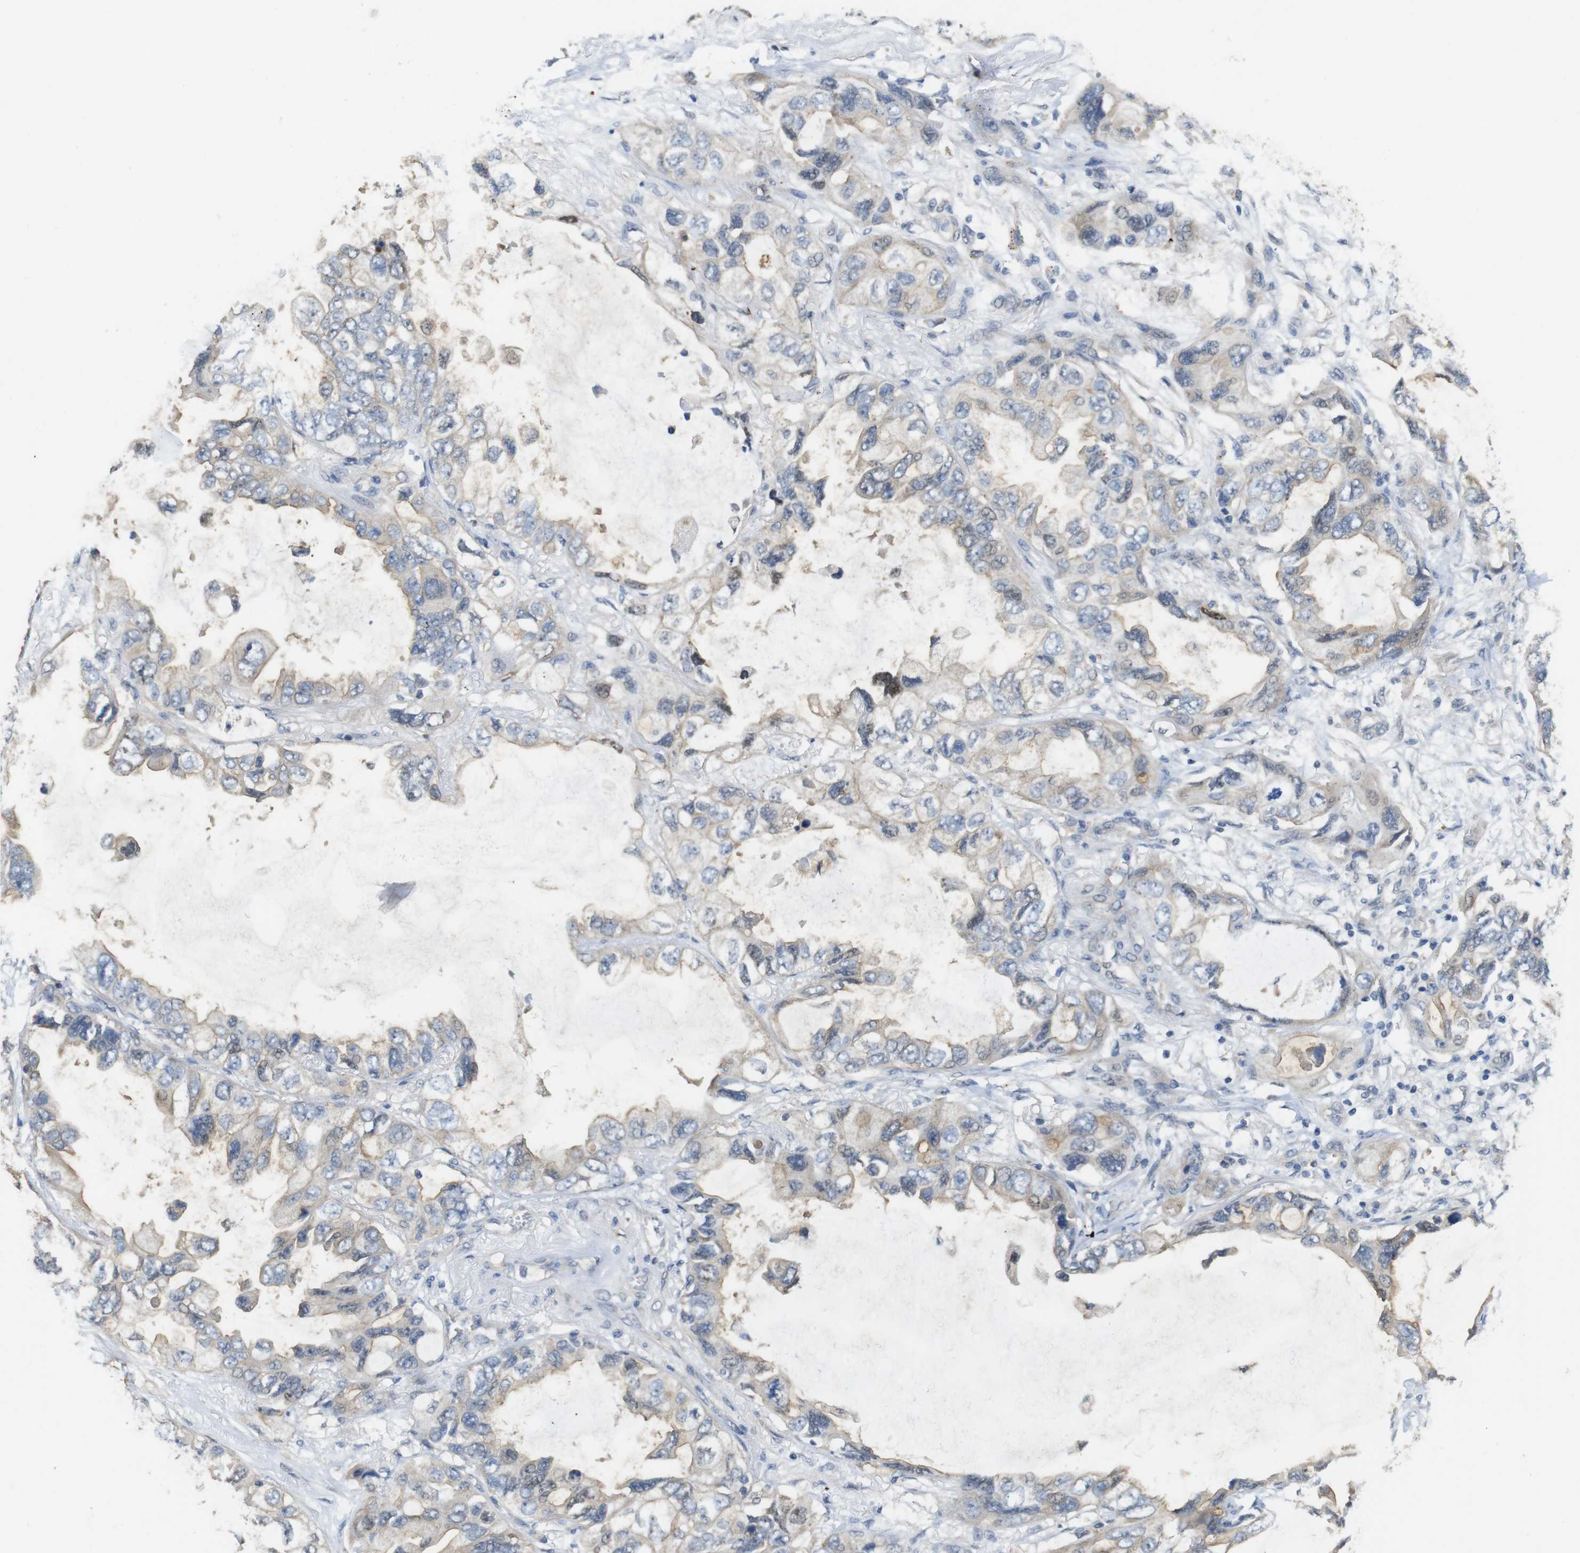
{"staining": {"intensity": "weak", "quantity": "25%-75%", "location": "cytoplasmic/membranous"}, "tissue": "lung cancer", "cell_type": "Tumor cells", "image_type": "cancer", "snomed": [{"axis": "morphology", "description": "Squamous cell carcinoma, NOS"}, {"axis": "topography", "description": "Lung"}], "caption": "Lung cancer (squamous cell carcinoma) stained with a protein marker shows weak staining in tumor cells.", "gene": "CDC34", "patient": {"sex": "female", "age": 73}}